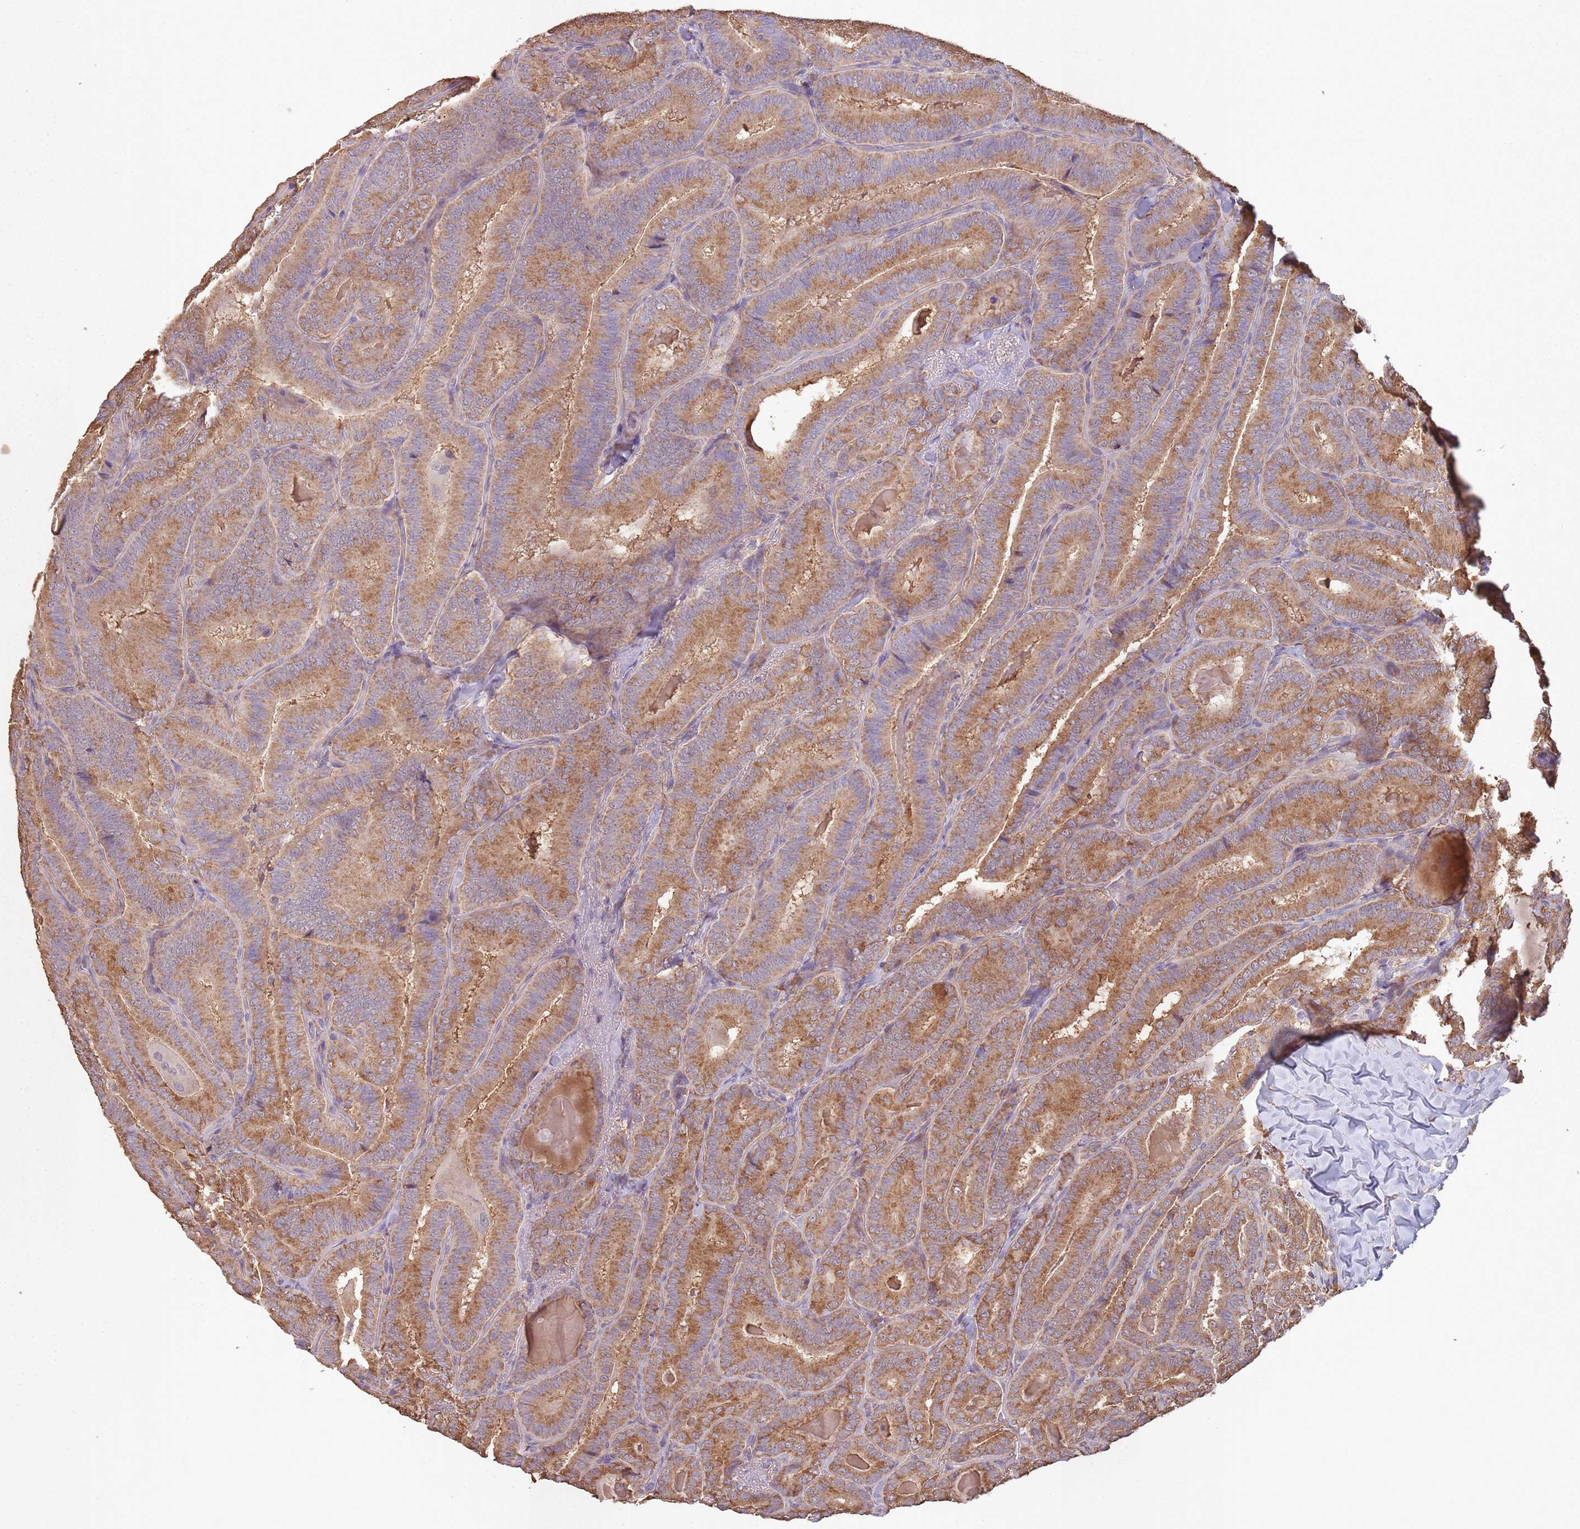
{"staining": {"intensity": "moderate", "quantity": ">75%", "location": "cytoplasmic/membranous"}, "tissue": "thyroid cancer", "cell_type": "Tumor cells", "image_type": "cancer", "snomed": [{"axis": "morphology", "description": "Papillary adenocarcinoma, NOS"}, {"axis": "topography", "description": "Thyroid gland"}], "caption": "Immunohistochemistry of human thyroid cancer (papillary adenocarcinoma) demonstrates medium levels of moderate cytoplasmic/membranous positivity in about >75% of tumor cells. (Stains: DAB (3,3'-diaminobenzidine) in brown, nuclei in blue, Microscopy: brightfield microscopy at high magnification).", "gene": "SANBR", "patient": {"sex": "male", "age": 61}}